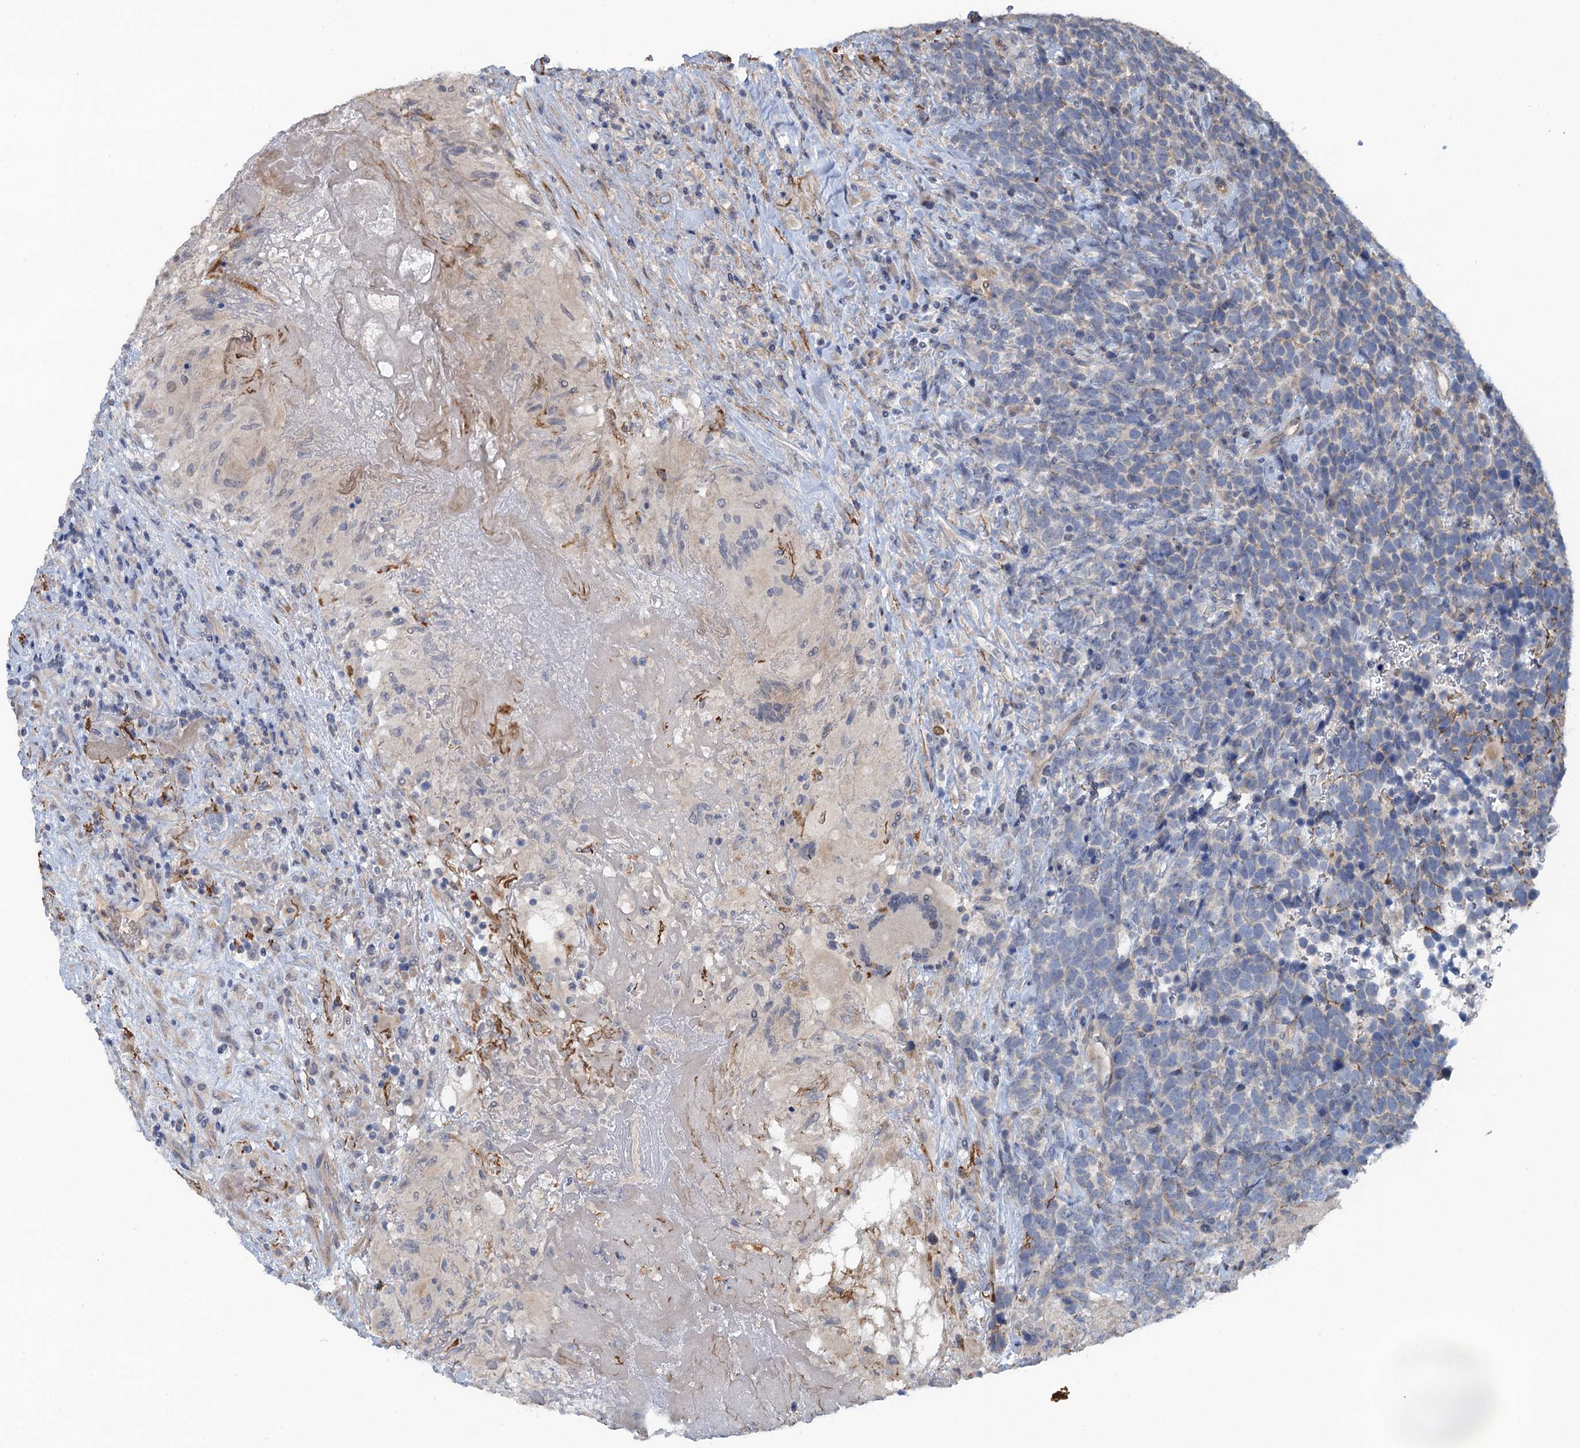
{"staining": {"intensity": "negative", "quantity": "none", "location": "none"}, "tissue": "urothelial cancer", "cell_type": "Tumor cells", "image_type": "cancer", "snomed": [{"axis": "morphology", "description": "Urothelial carcinoma, High grade"}, {"axis": "topography", "description": "Urinary bladder"}], "caption": "An immunohistochemistry (IHC) photomicrograph of high-grade urothelial carcinoma is shown. There is no staining in tumor cells of high-grade urothelial carcinoma. (DAB immunohistochemistry, high magnification).", "gene": "MYO16", "patient": {"sex": "female", "age": 82}}